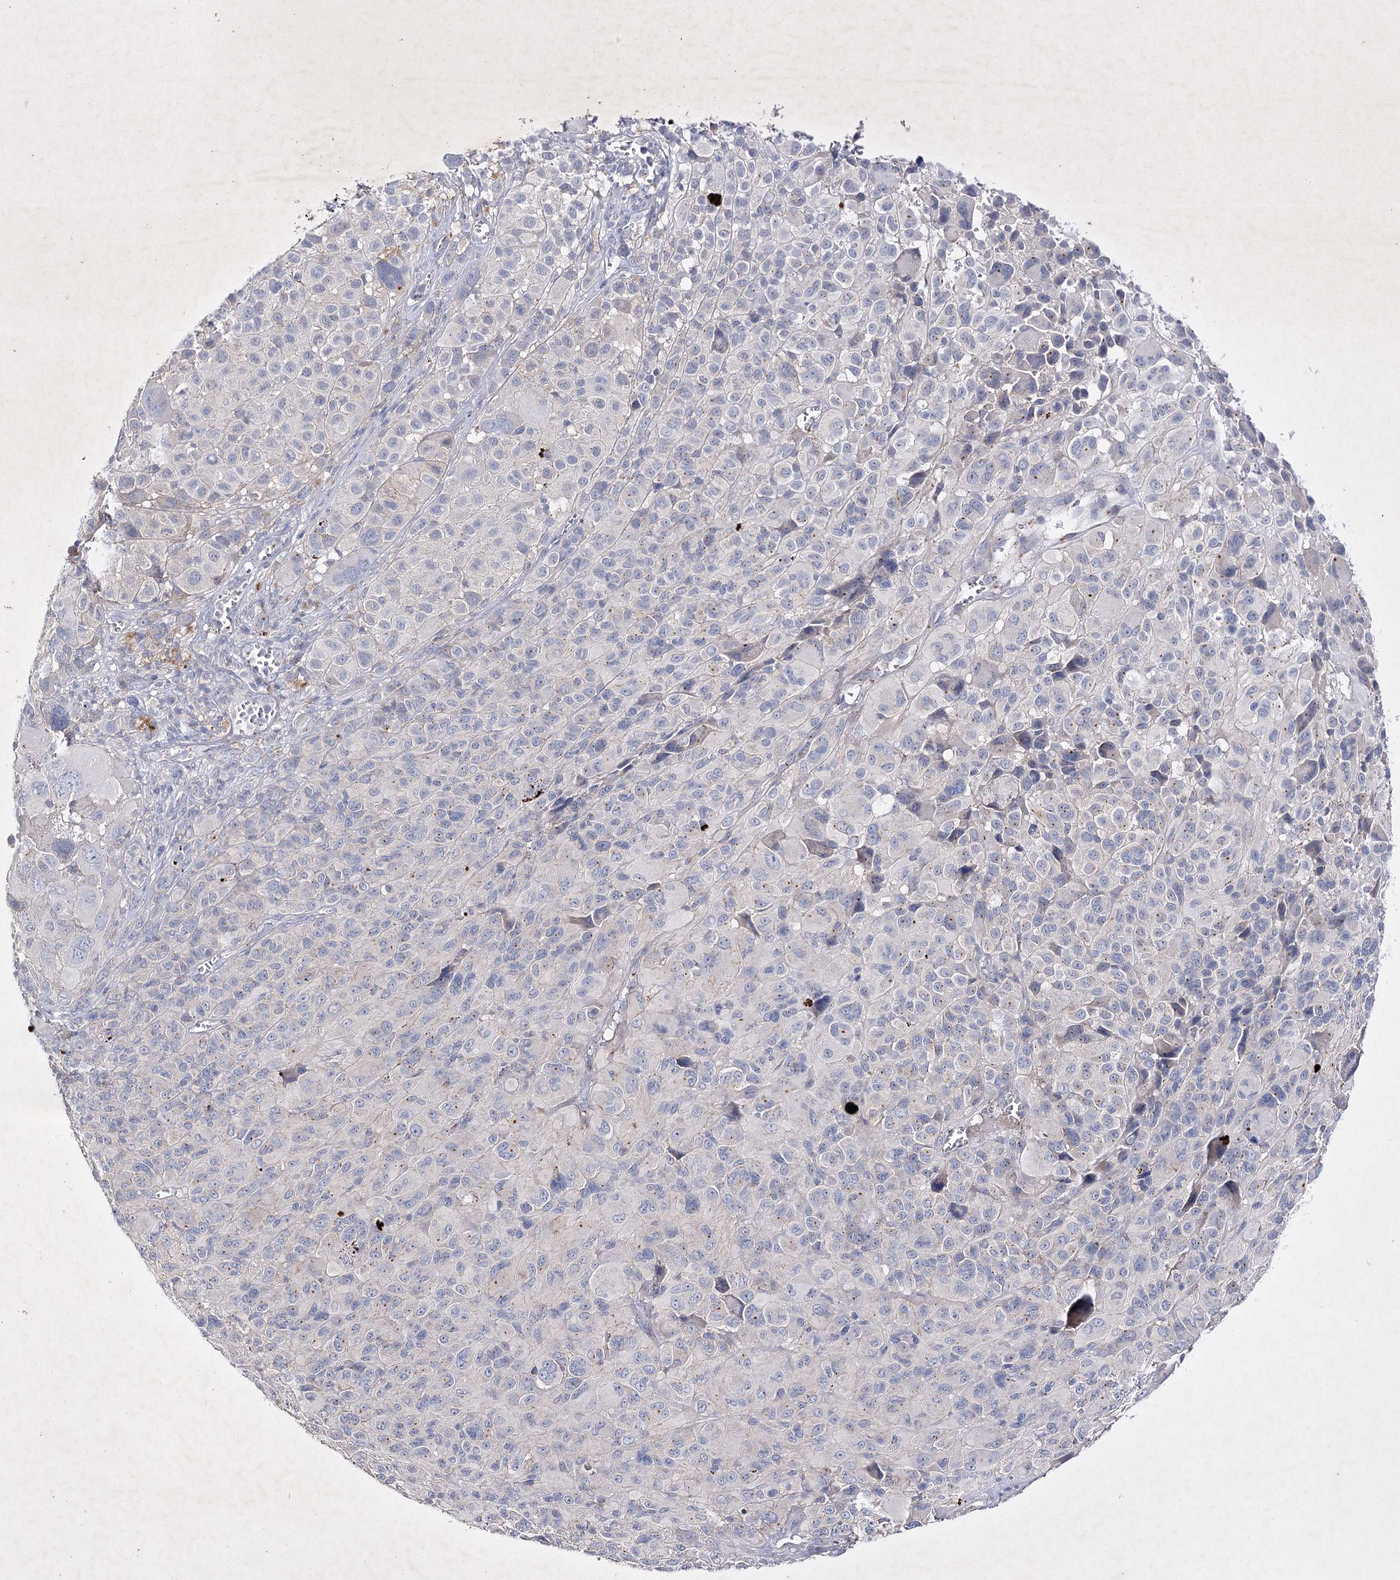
{"staining": {"intensity": "negative", "quantity": "none", "location": "none"}, "tissue": "melanoma", "cell_type": "Tumor cells", "image_type": "cancer", "snomed": [{"axis": "morphology", "description": "Malignant melanoma, NOS"}, {"axis": "topography", "description": "Skin of trunk"}], "caption": "There is no significant positivity in tumor cells of melanoma. Nuclei are stained in blue.", "gene": "COX15", "patient": {"sex": "male", "age": 71}}